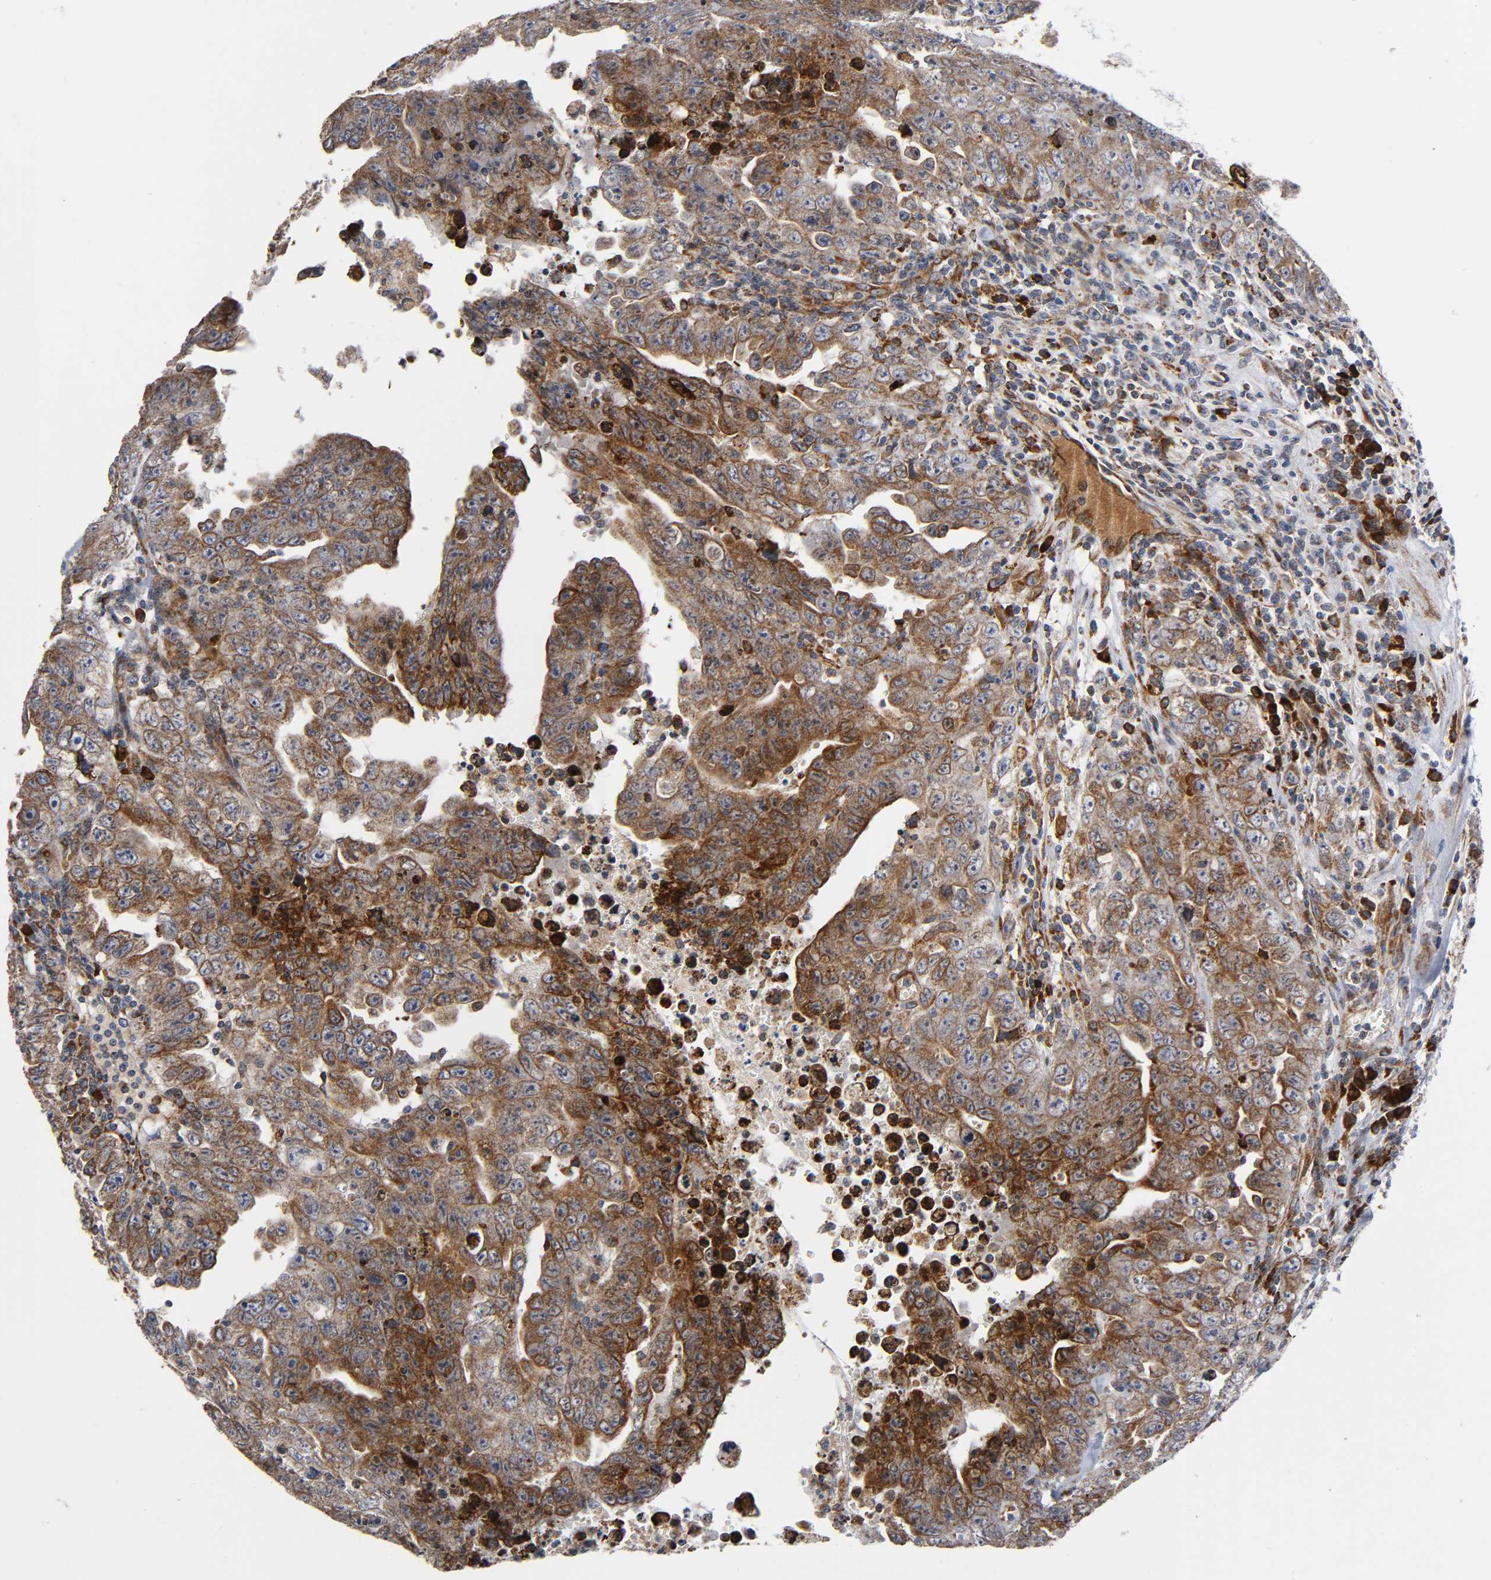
{"staining": {"intensity": "moderate", "quantity": ">75%", "location": "cytoplasmic/membranous"}, "tissue": "testis cancer", "cell_type": "Tumor cells", "image_type": "cancer", "snomed": [{"axis": "morphology", "description": "Carcinoma, Embryonal, NOS"}, {"axis": "topography", "description": "Testis"}], "caption": "Immunohistochemistry photomicrograph of embryonal carcinoma (testis) stained for a protein (brown), which demonstrates medium levels of moderate cytoplasmic/membranous expression in approximately >75% of tumor cells.", "gene": "MAP3K1", "patient": {"sex": "male", "age": 28}}